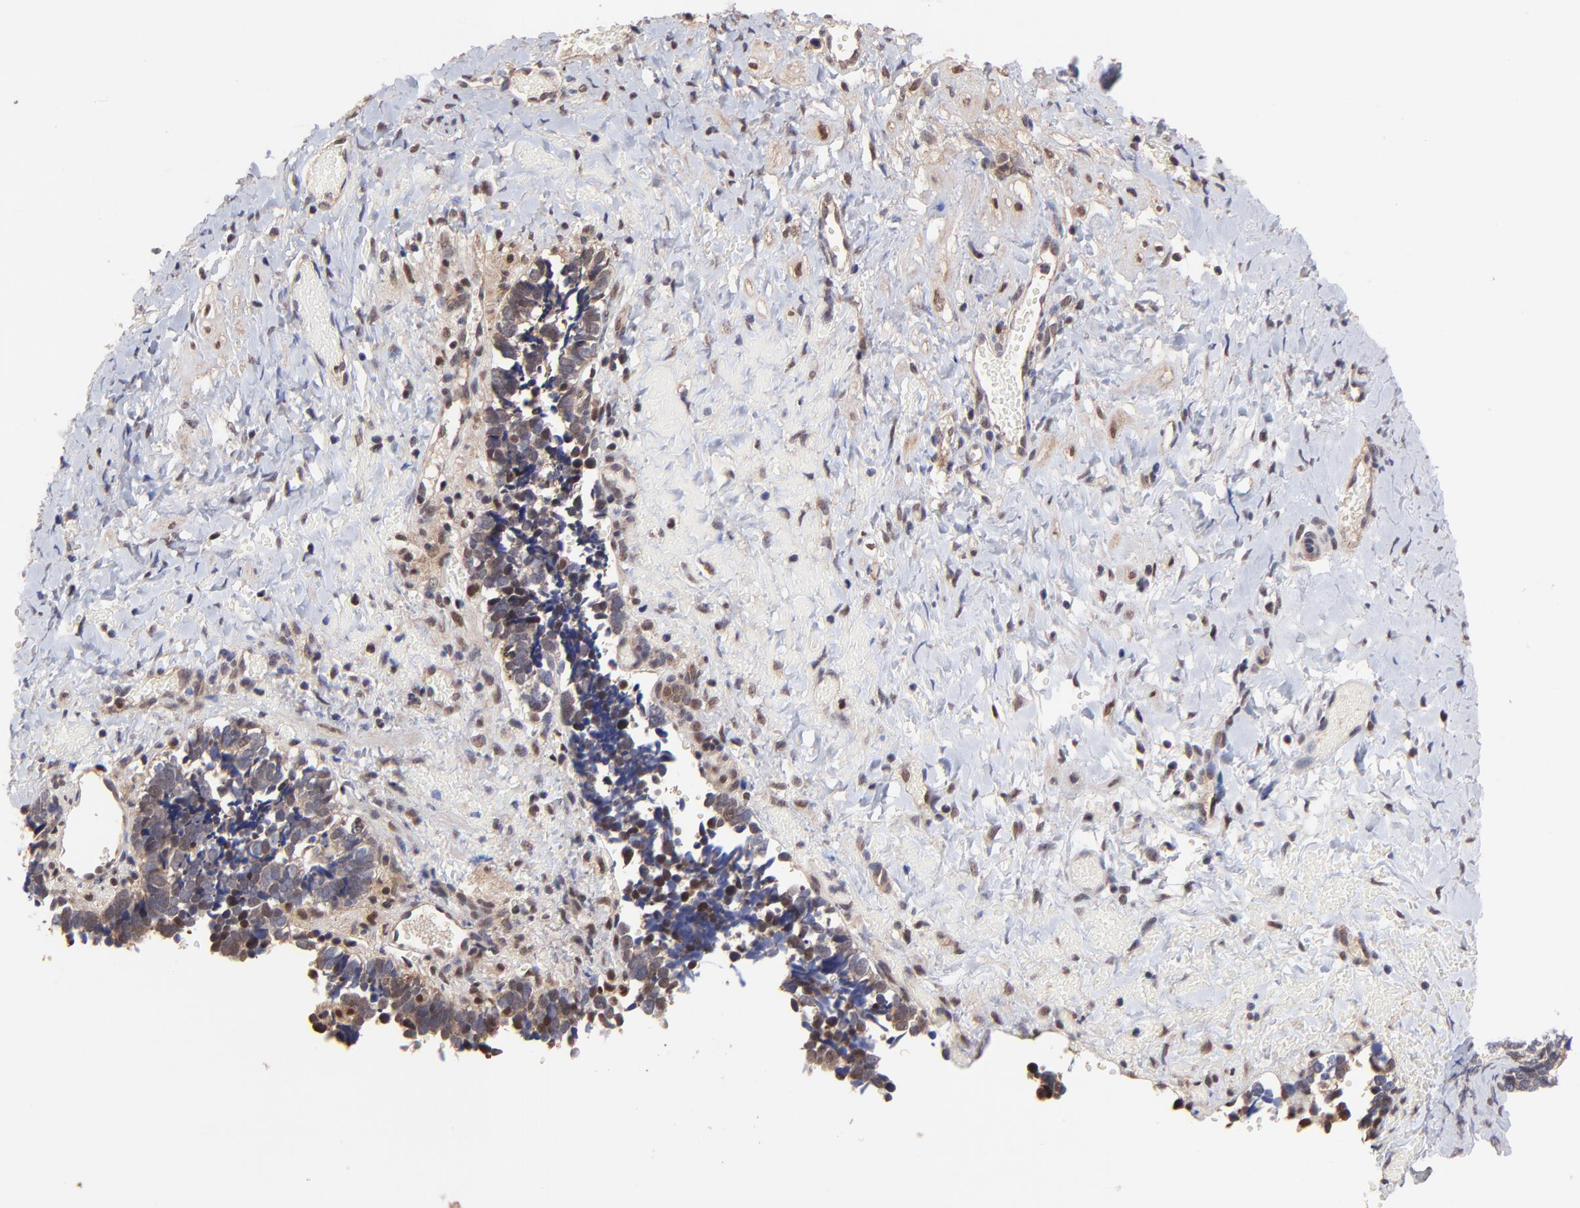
{"staining": {"intensity": "moderate", "quantity": "25%-75%", "location": "cytoplasmic/membranous"}, "tissue": "ovarian cancer", "cell_type": "Tumor cells", "image_type": "cancer", "snomed": [{"axis": "morphology", "description": "Cystadenocarcinoma, serous, NOS"}, {"axis": "topography", "description": "Ovary"}], "caption": "An image of serous cystadenocarcinoma (ovarian) stained for a protein demonstrates moderate cytoplasmic/membranous brown staining in tumor cells.", "gene": "PSMA6", "patient": {"sex": "female", "age": 77}}